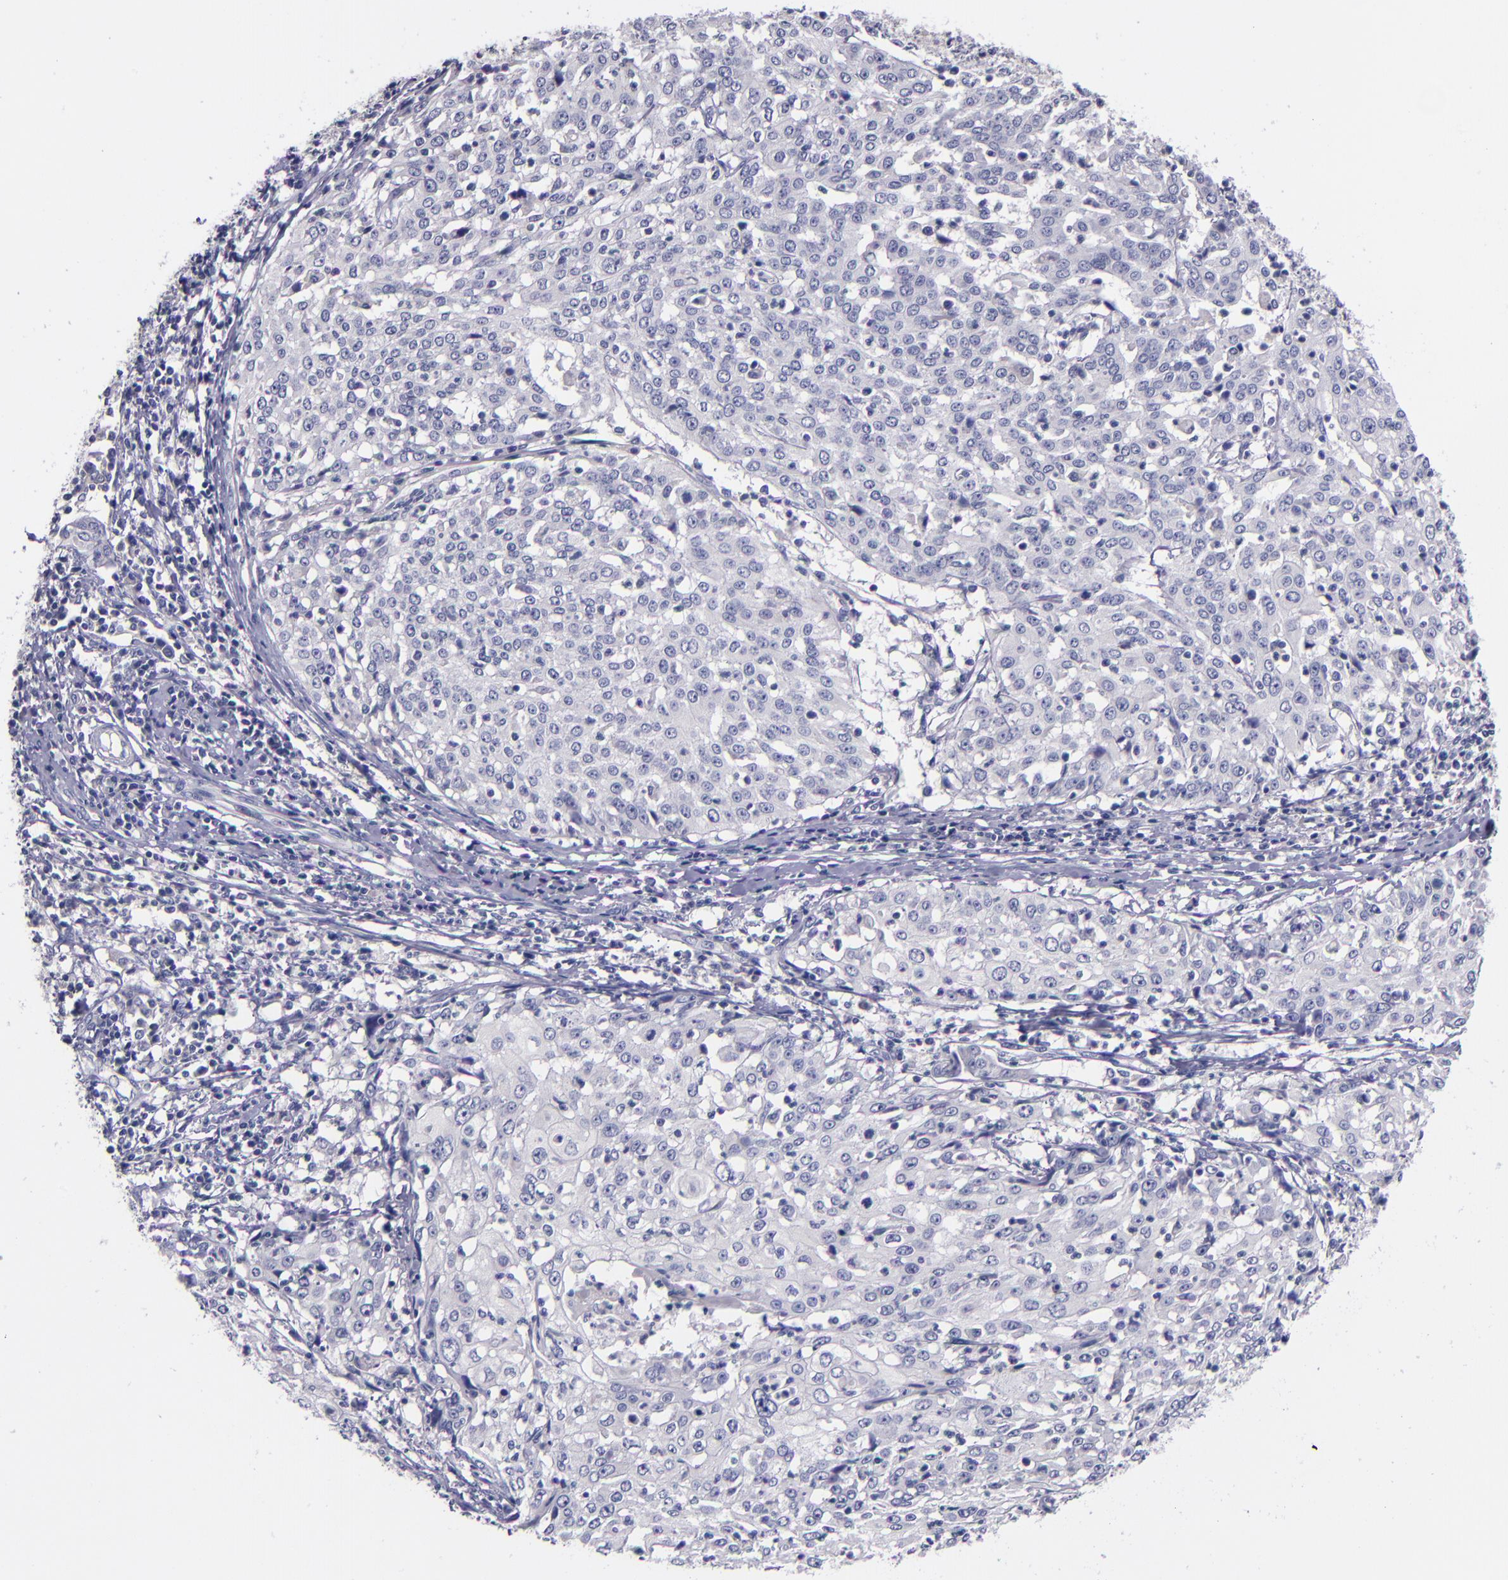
{"staining": {"intensity": "negative", "quantity": "none", "location": "none"}, "tissue": "cervical cancer", "cell_type": "Tumor cells", "image_type": "cancer", "snomed": [{"axis": "morphology", "description": "Squamous cell carcinoma, NOS"}, {"axis": "topography", "description": "Cervix"}], "caption": "High magnification brightfield microscopy of squamous cell carcinoma (cervical) stained with DAB (brown) and counterstained with hematoxylin (blue): tumor cells show no significant expression.", "gene": "RBP4", "patient": {"sex": "female", "age": 39}}